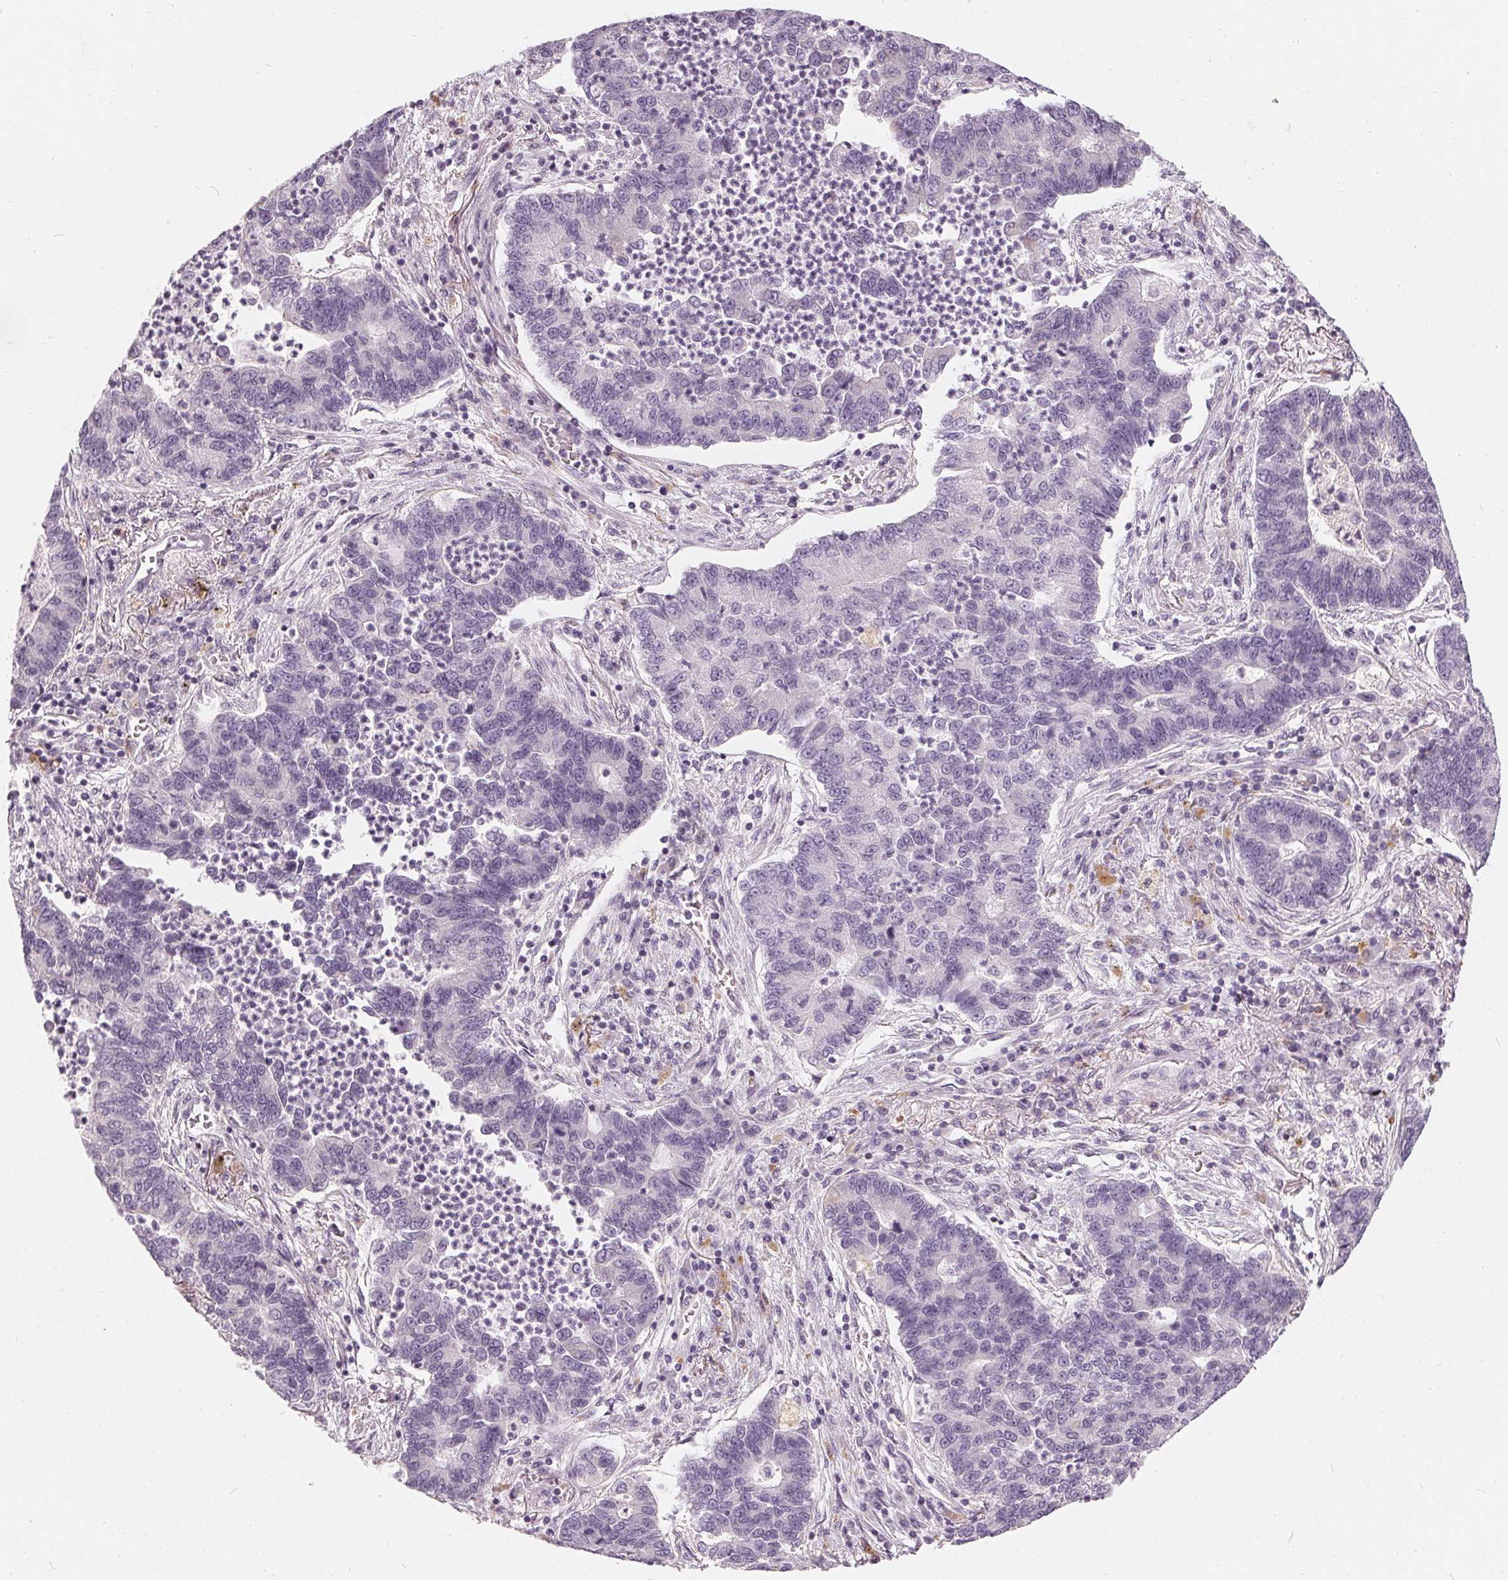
{"staining": {"intensity": "negative", "quantity": "none", "location": "none"}, "tissue": "lung cancer", "cell_type": "Tumor cells", "image_type": "cancer", "snomed": [{"axis": "morphology", "description": "Adenocarcinoma, NOS"}, {"axis": "topography", "description": "Lung"}], "caption": "The image displays no significant expression in tumor cells of adenocarcinoma (lung).", "gene": "HOPX", "patient": {"sex": "female", "age": 57}}